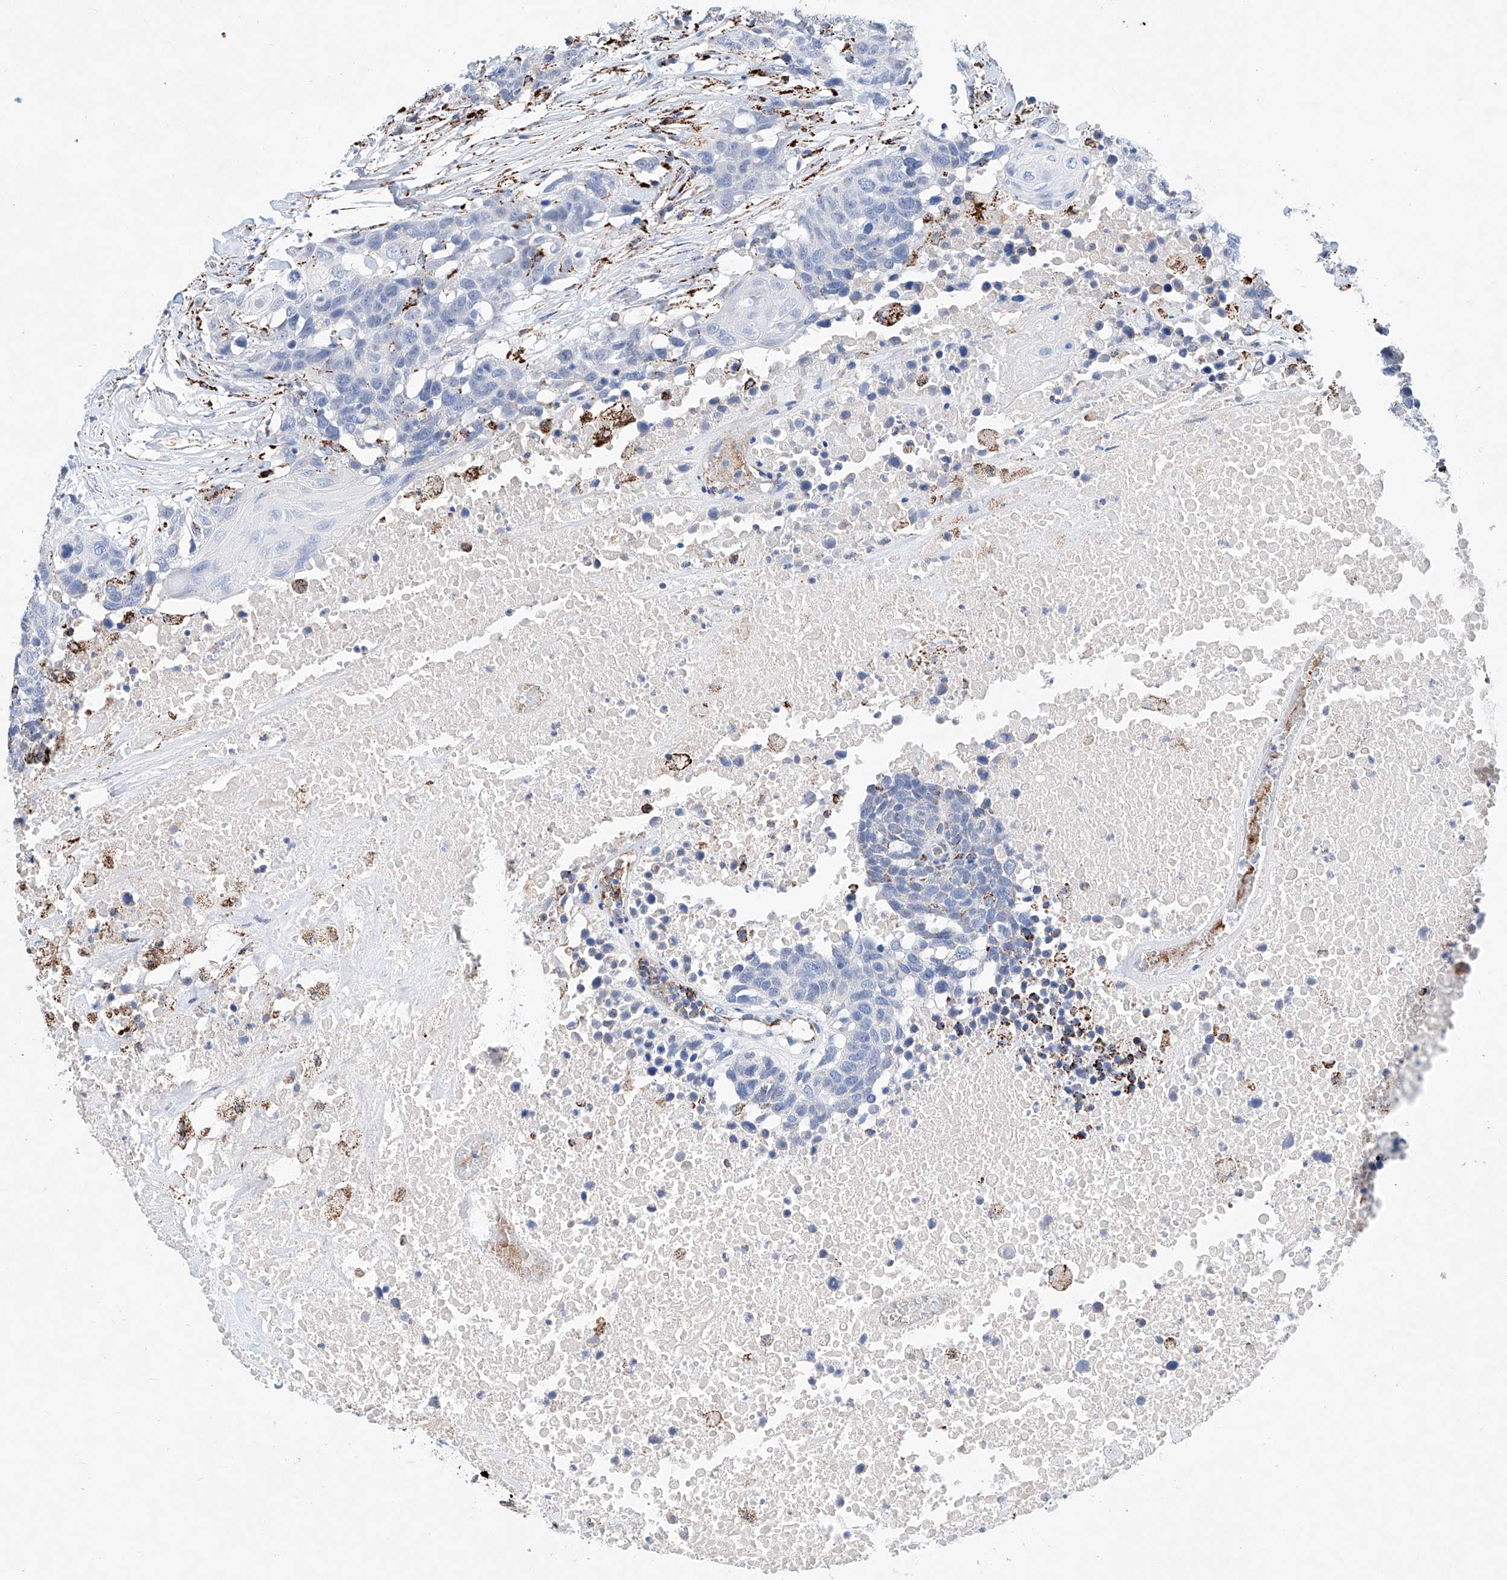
{"staining": {"intensity": "negative", "quantity": "none", "location": "none"}, "tissue": "head and neck cancer", "cell_type": "Tumor cells", "image_type": "cancer", "snomed": [{"axis": "morphology", "description": "Squamous cell carcinoma, NOS"}, {"axis": "topography", "description": "Head-Neck"}], "caption": "Tumor cells show no significant positivity in head and neck cancer.", "gene": "NRROS", "patient": {"sex": "male", "age": 66}}